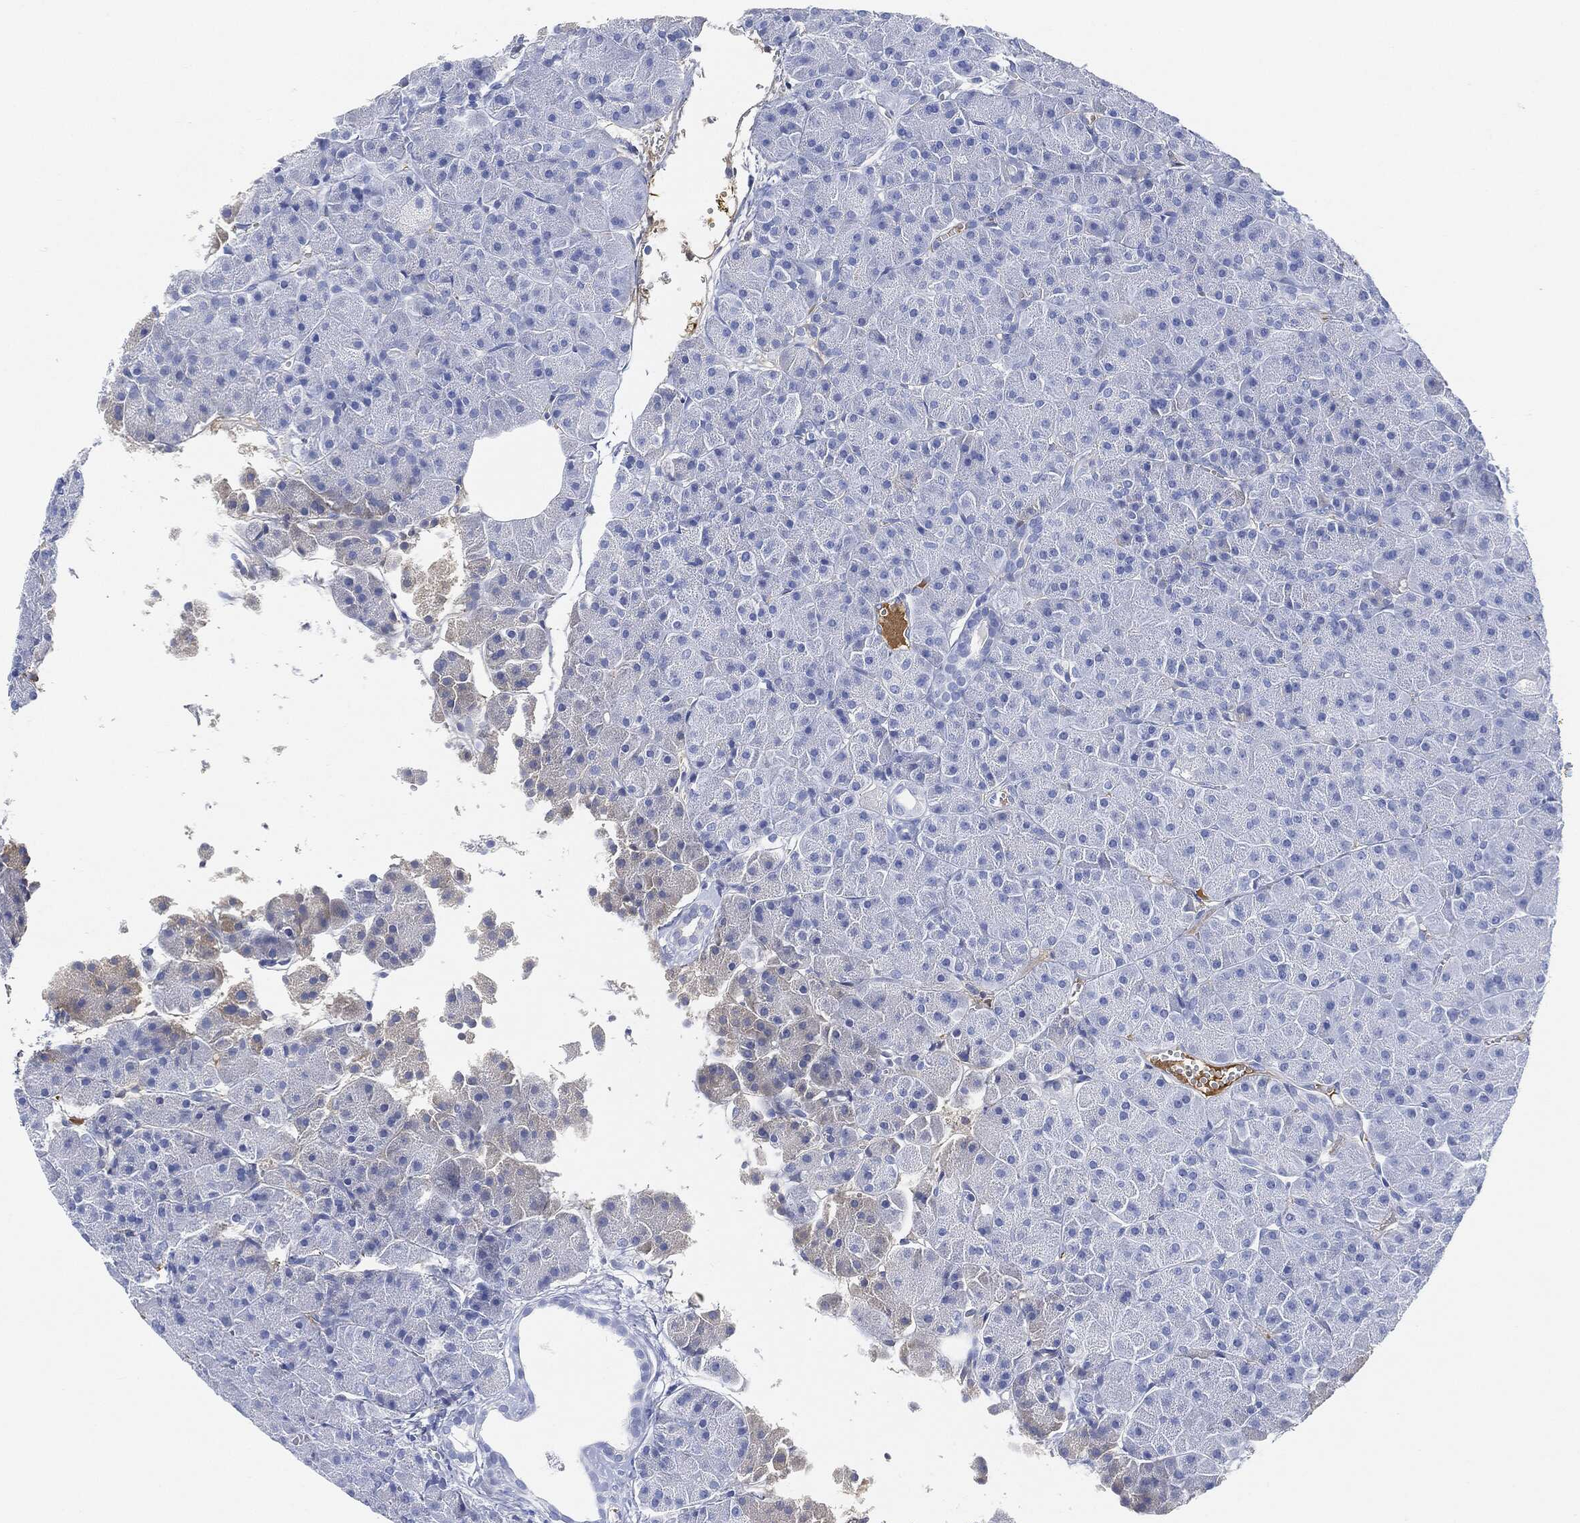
{"staining": {"intensity": "moderate", "quantity": "<25%", "location": "cytoplasmic/membranous"}, "tissue": "pancreas", "cell_type": "Exocrine glandular cells", "image_type": "normal", "snomed": [{"axis": "morphology", "description": "Normal tissue, NOS"}, {"axis": "topography", "description": "Pancreas"}], "caption": "Human pancreas stained for a protein (brown) demonstrates moderate cytoplasmic/membranous positive staining in about <25% of exocrine glandular cells.", "gene": "IGLV6", "patient": {"sex": "male", "age": 61}}